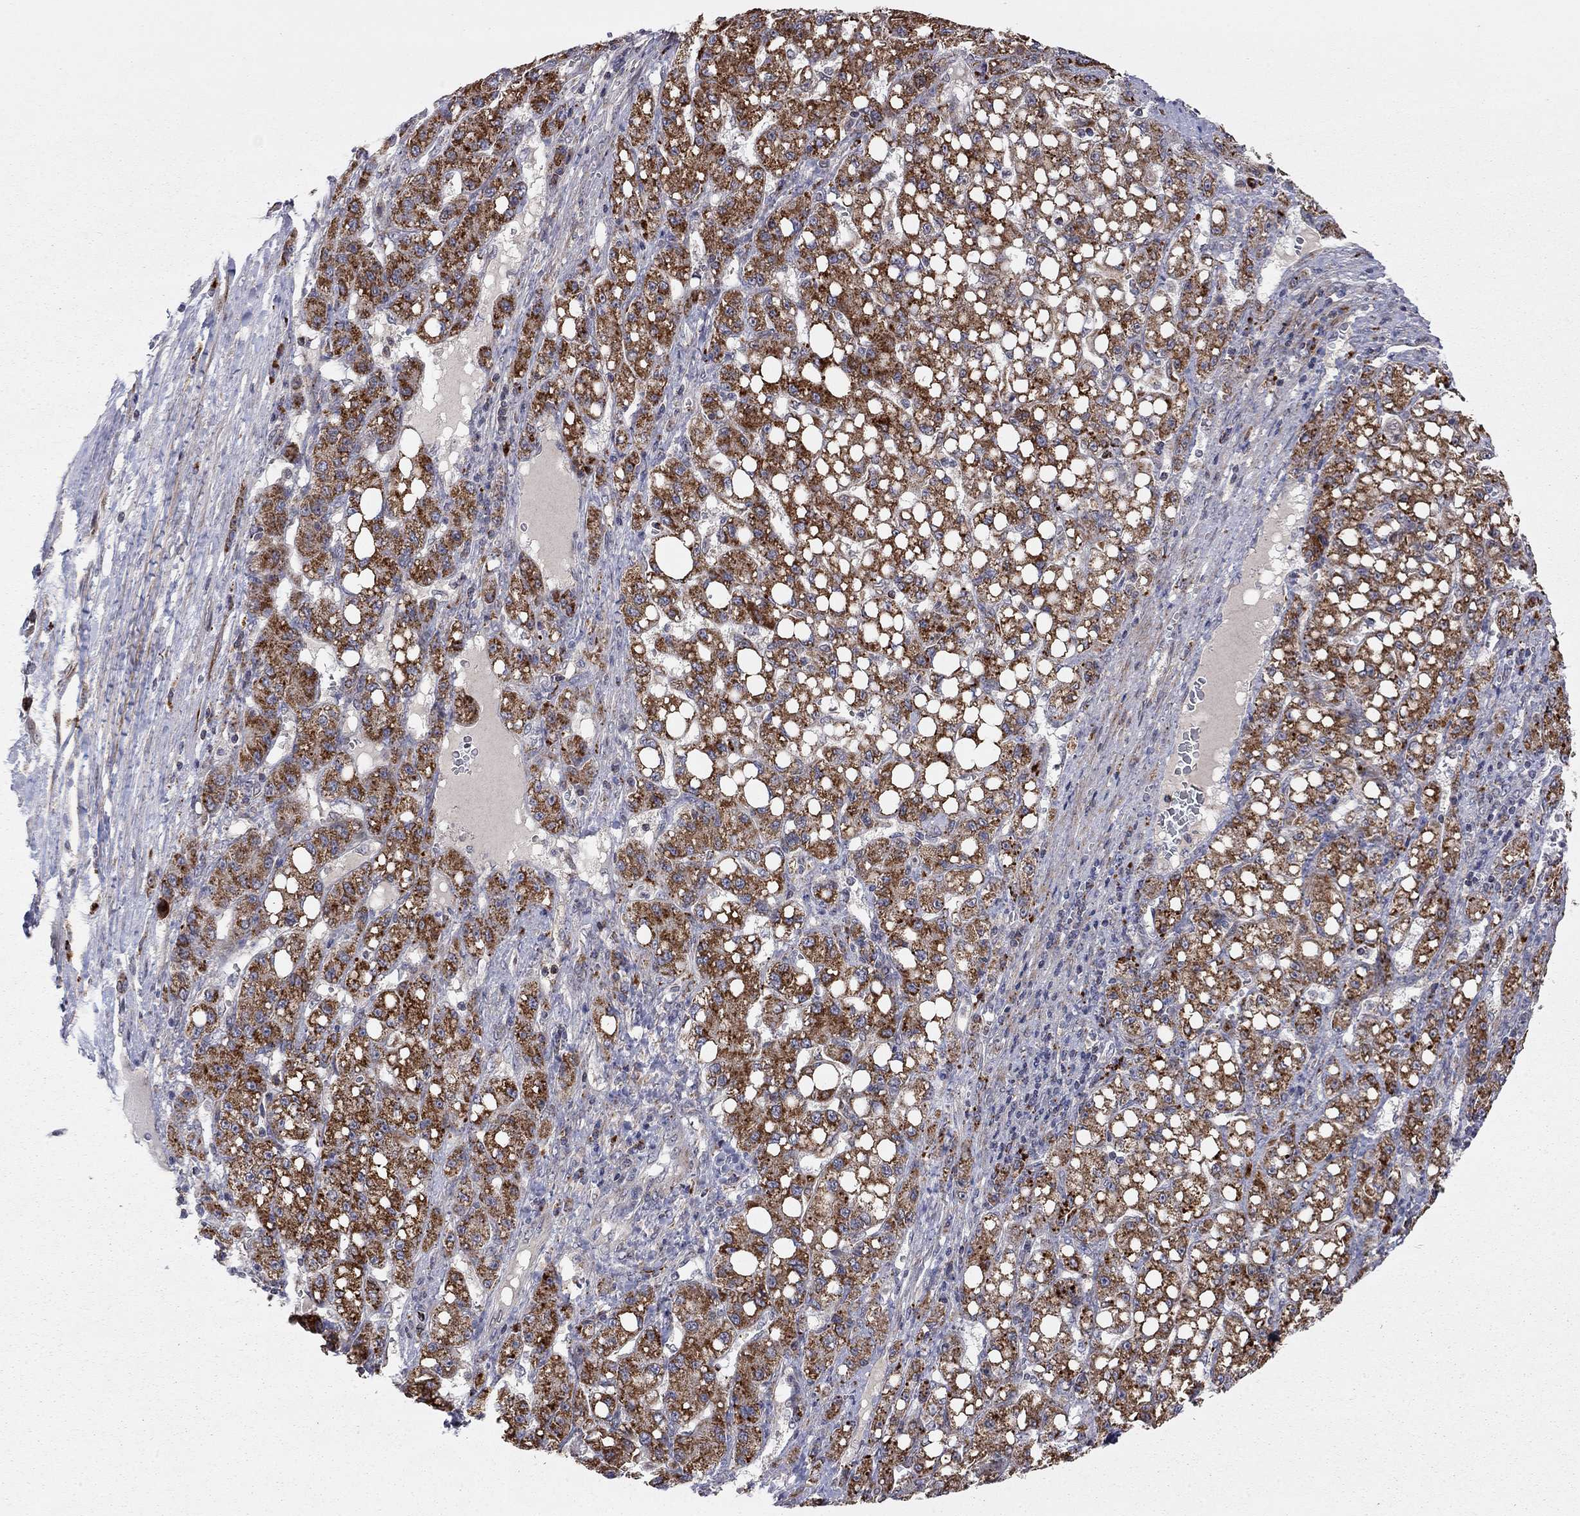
{"staining": {"intensity": "strong", "quantity": "25%-75%", "location": "cytoplasmic/membranous"}, "tissue": "liver cancer", "cell_type": "Tumor cells", "image_type": "cancer", "snomed": [{"axis": "morphology", "description": "Carcinoma, Hepatocellular, NOS"}, {"axis": "topography", "description": "Liver"}], "caption": "IHC image of neoplastic tissue: human liver cancer stained using immunohistochemistry (IHC) displays high levels of strong protein expression localized specifically in the cytoplasmic/membranous of tumor cells, appearing as a cytoplasmic/membranous brown color.", "gene": "IDS", "patient": {"sex": "female", "age": 65}}